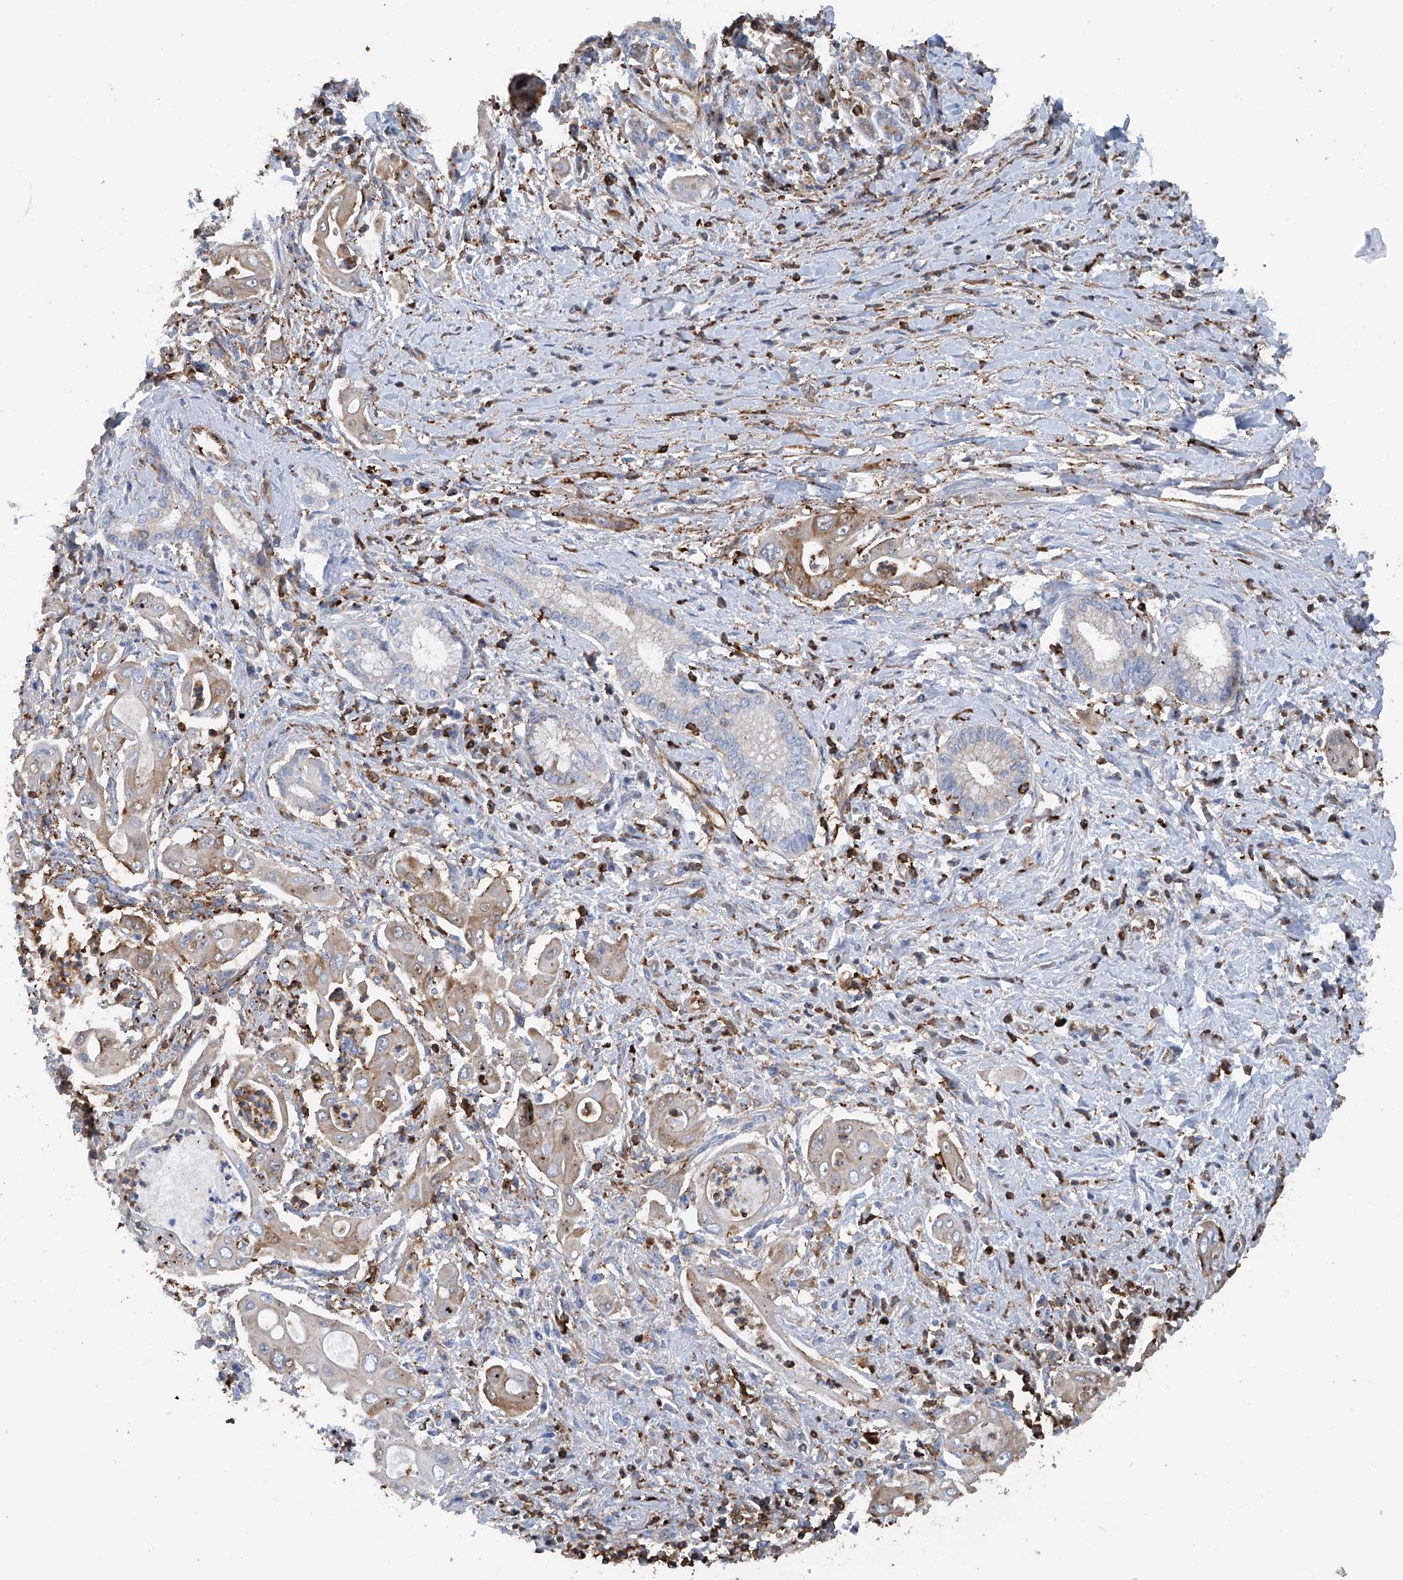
{"staining": {"intensity": "moderate", "quantity": "<25%", "location": "cytoplasmic/membranous"}, "tissue": "pancreatic cancer", "cell_type": "Tumor cells", "image_type": "cancer", "snomed": [{"axis": "morphology", "description": "Adenocarcinoma, NOS"}, {"axis": "topography", "description": "Pancreas"}], "caption": "Moderate cytoplasmic/membranous staining is appreciated in about <25% of tumor cells in pancreatic adenocarcinoma.", "gene": "ZNF484", "patient": {"sex": "male", "age": 58}}